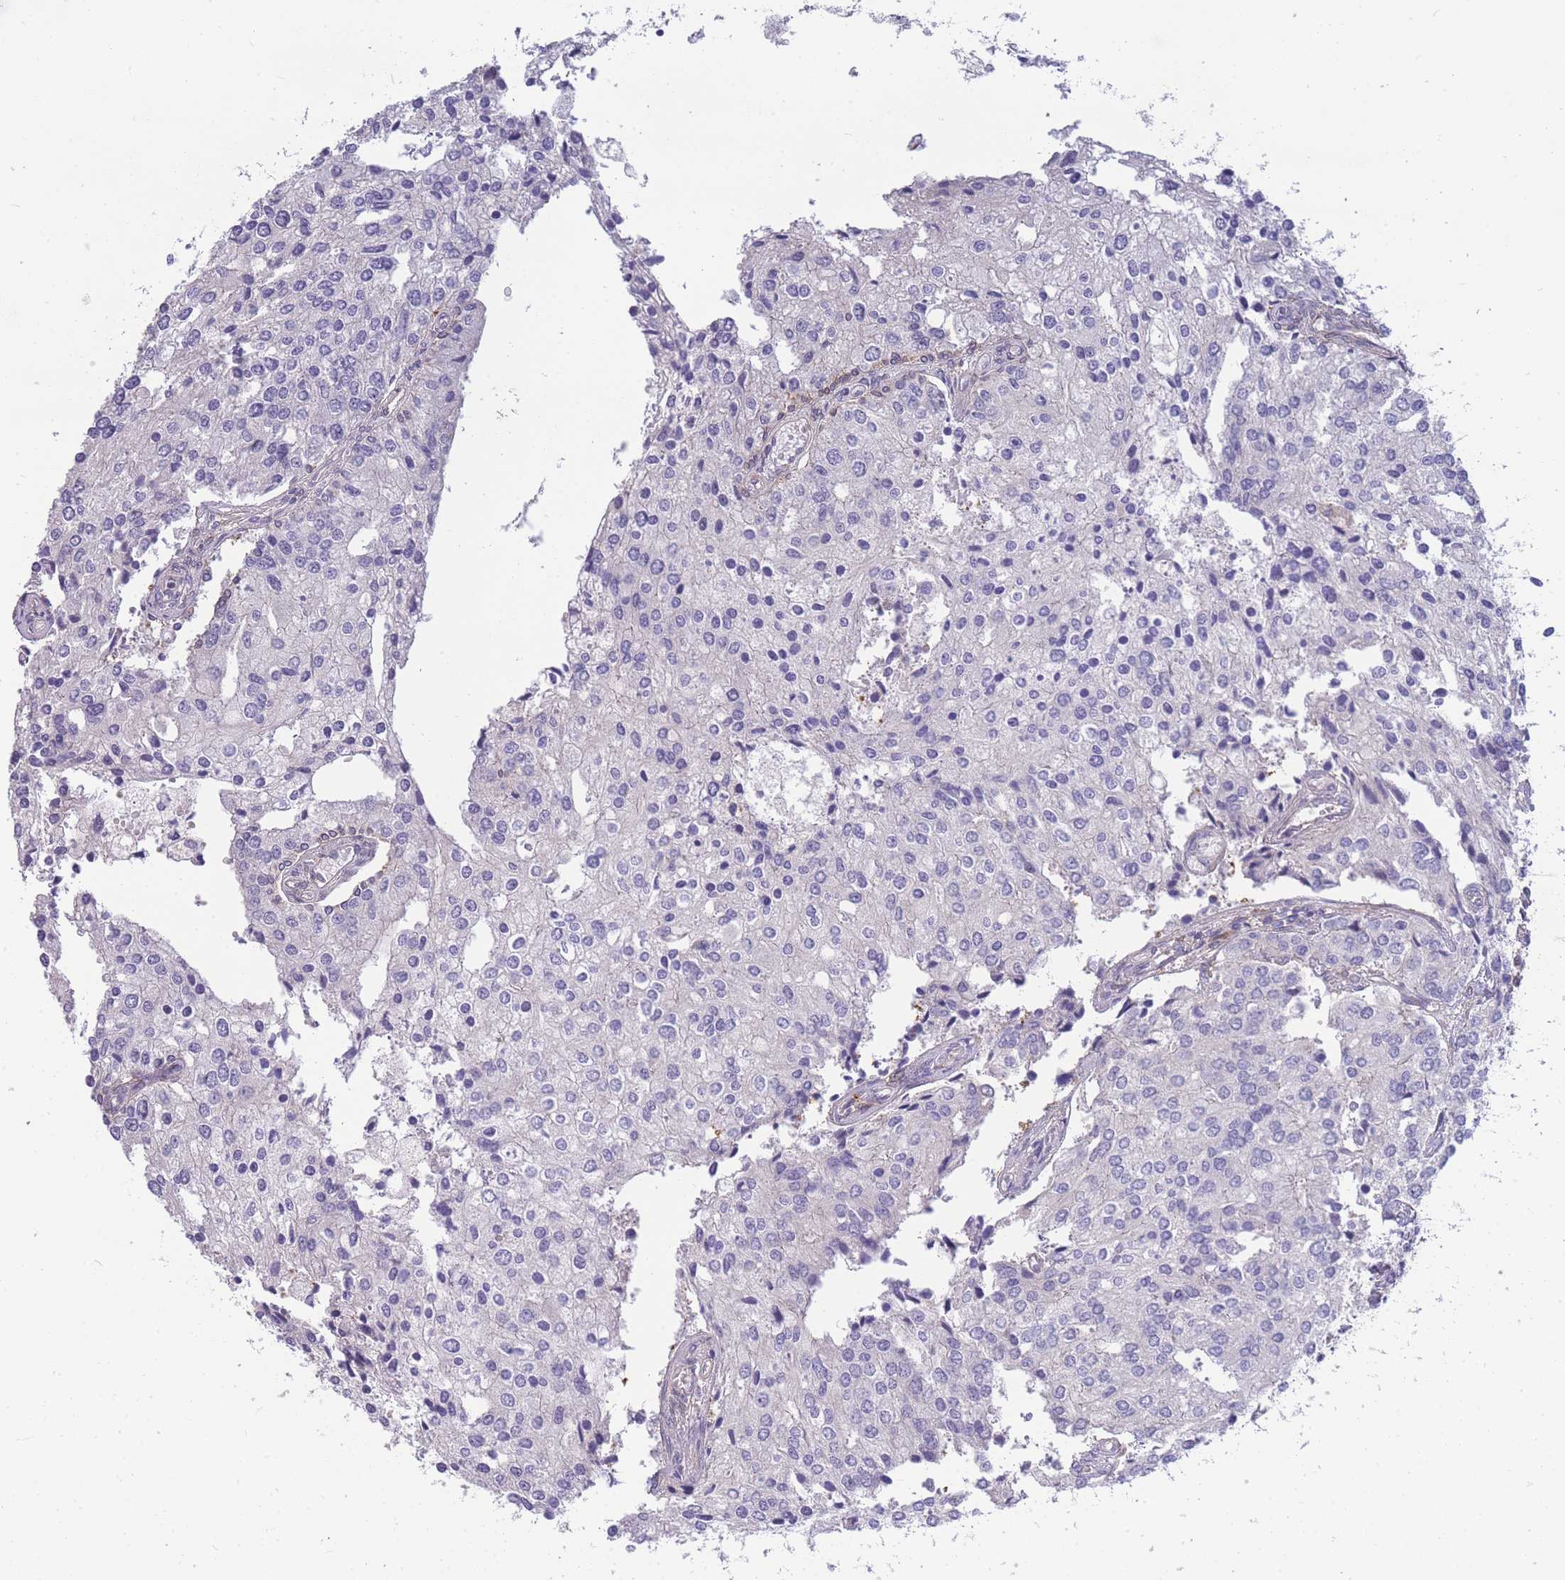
{"staining": {"intensity": "negative", "quantity": "none", "location": "none"}, "tissue": "prostate cancer", "cell_type": "Tumor cells", "image_type": "cancer", "snomed": [{"axis": "morphology", "description": "Adenocarcinoma, High grade"}, {"axis": "topography", "description": "Prostate"}], "caption": "High magnification brightfield microscopy of prostate cancer (high-grade adenocarcinoma) stained with DAB (3,3'-diaminobenzidine) (brown) and counterstained with hematoxylin (blue): tumor cells show no significant staining. The staining was performed using DAB to visualize the protein expression in brown, while the nuclei were stained in blue with hematoxylin (Magnification: 20x).", "gene": "SMC6", "patient": {"sex": "male", "age": 62}}